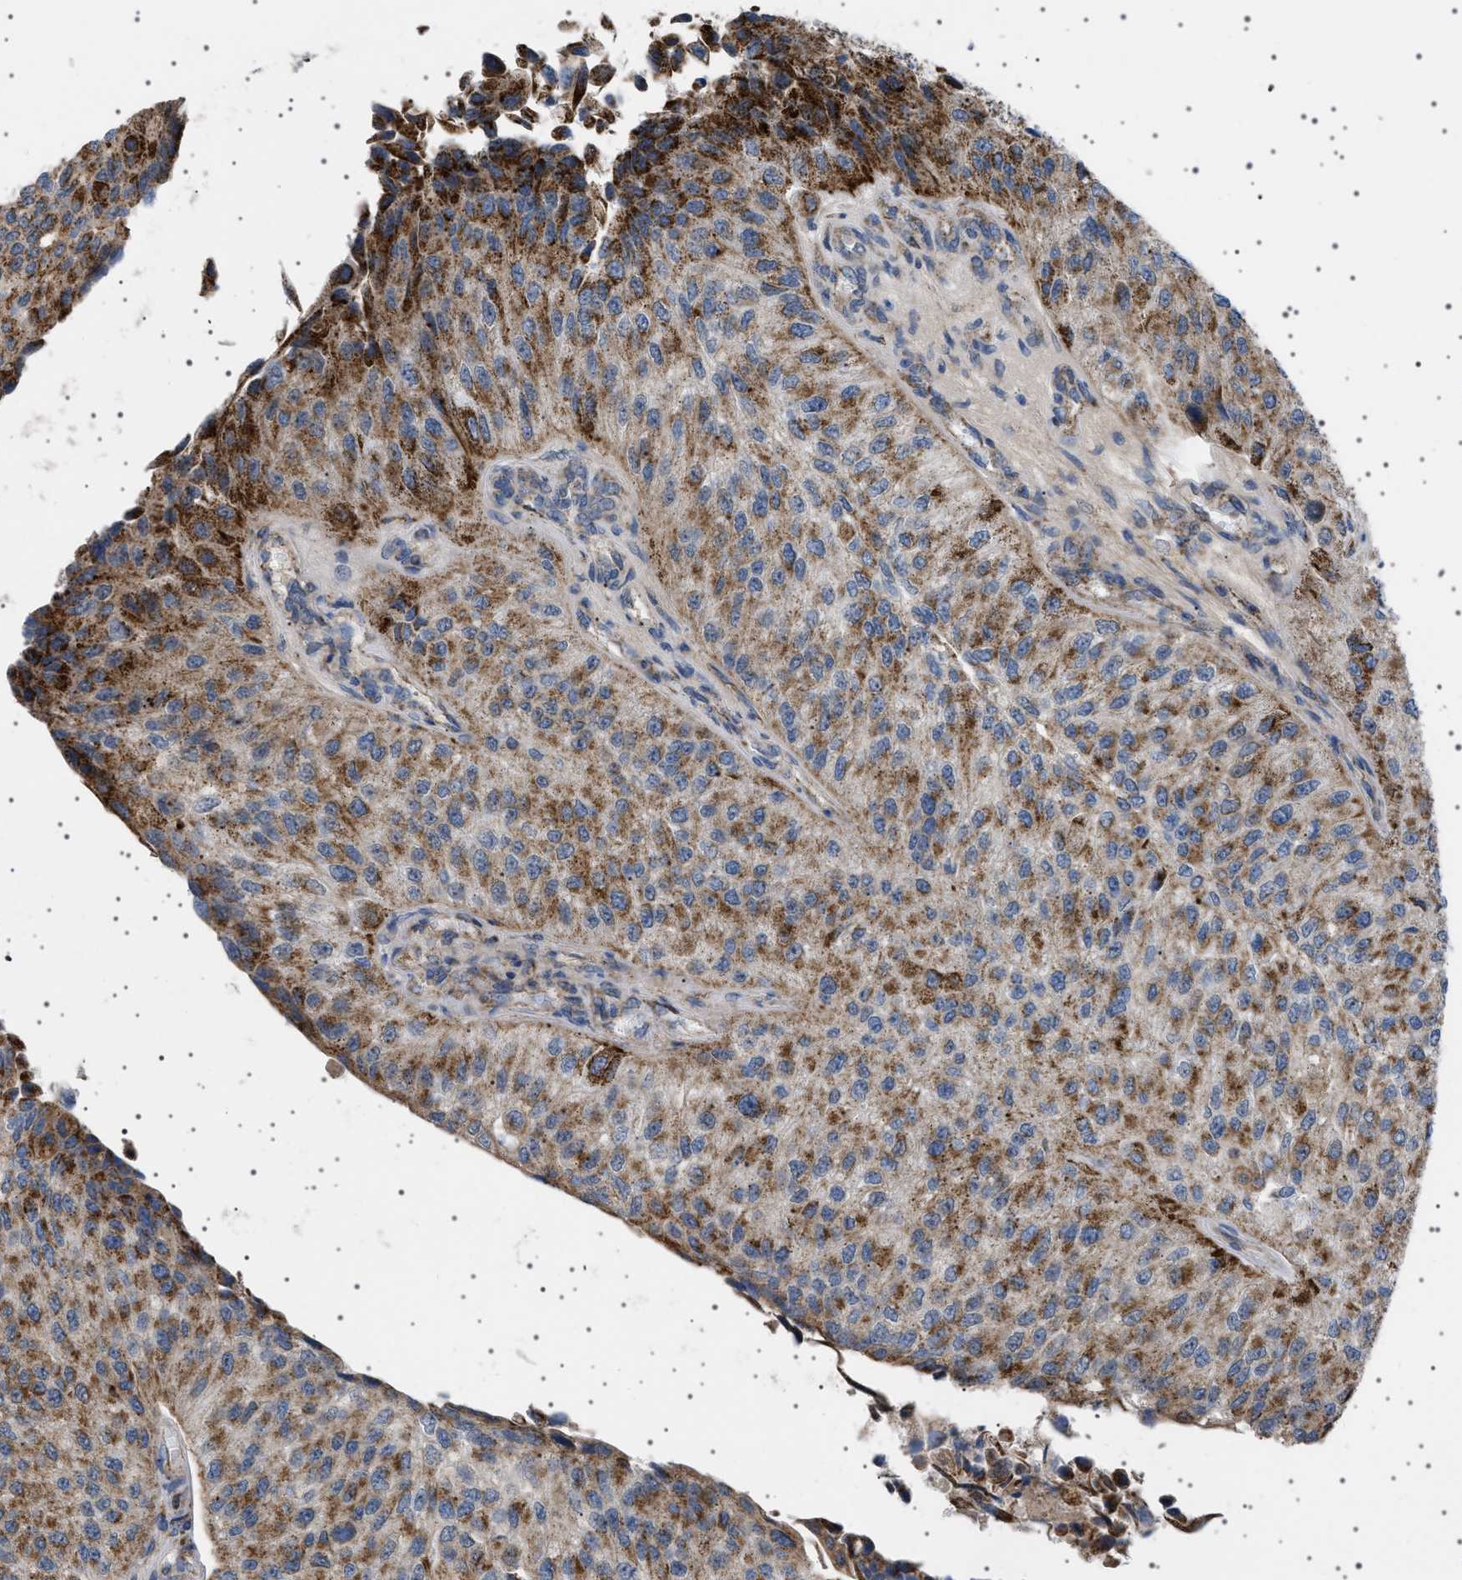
{"staining": {"intensity": "moderate", "quantity": ">75%", "location": "cytoplasmic/membranous"}, "tissue": "urothelial cancer", "cell_type": "Tumor cells", "image_type": "cancer", "snomed": [{"axis": "morphology", "description": "Urothelial carcinoma, High grade"}, {"axis": "topography", "description": "Kidney"}, {"axis": "topography", "description": "Urinary bladder"}], "caption": "Urothelial cancer stained for a protein (brown) displays moderate cytoplasmic/membranous positive staining in approximately >75% of tumor cells.", "gene": "UBXN8", "patient": {"sex": "male", "age": 77}}